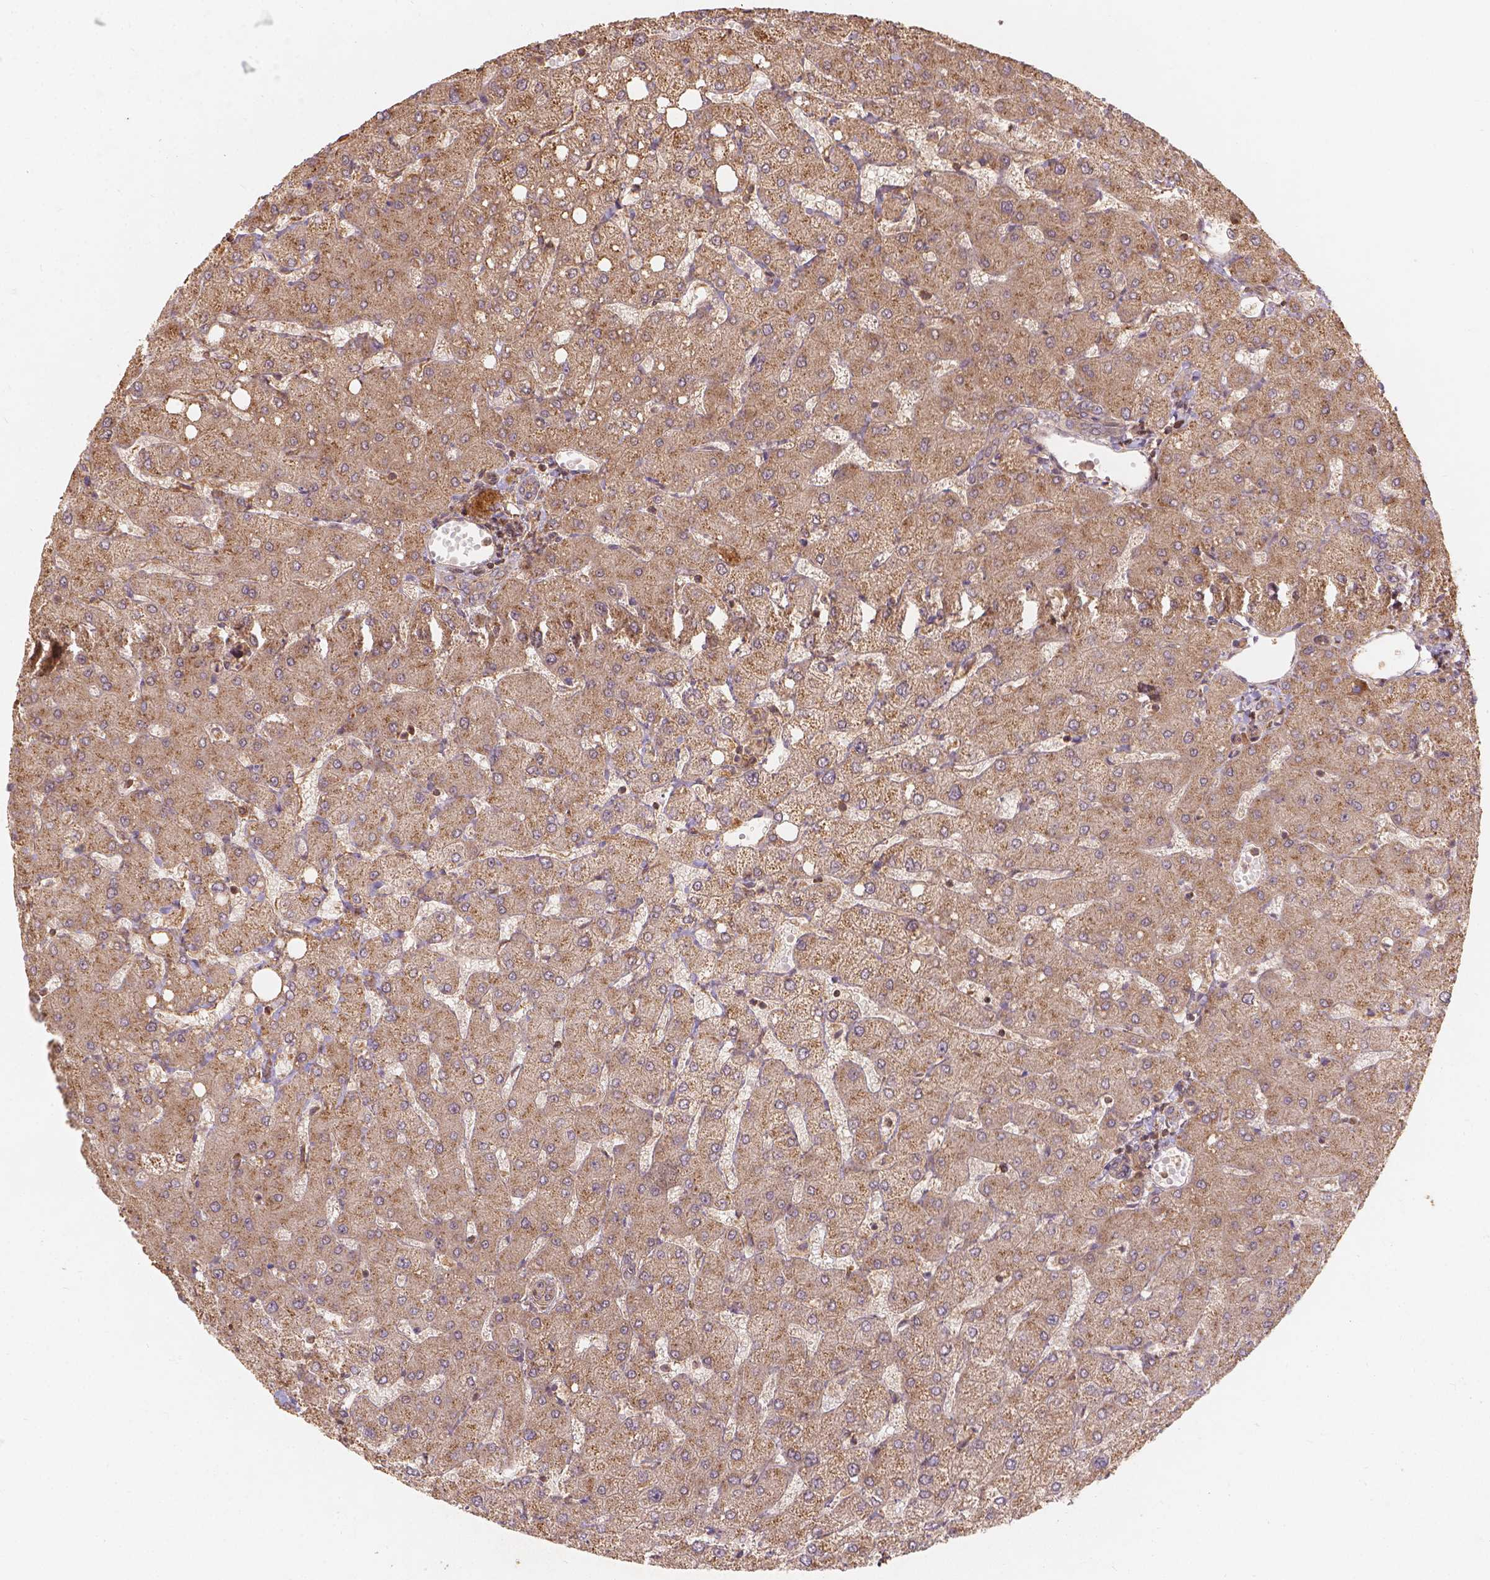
{"staining": {"intensity": "weak", "quantity": ">75%", "location": "cytoplasmic/membranous"}, "tissue": "liver", "cell_type": "Cholangiocytes", "image_type": "normal", "snomed": [{"axis": "morphology", "description": "Normal tissue, NOS"}, {"axis": "topography", "description": "Liver"}], "caption": "Immunohistochemical staining of unremarkable human liver displays low levels of weak cytoplasmic/membranous staining in approximately >75% of cholangiocytes.", "gene": "XPR1", "patient": {"sex": "female", "age": 54}}